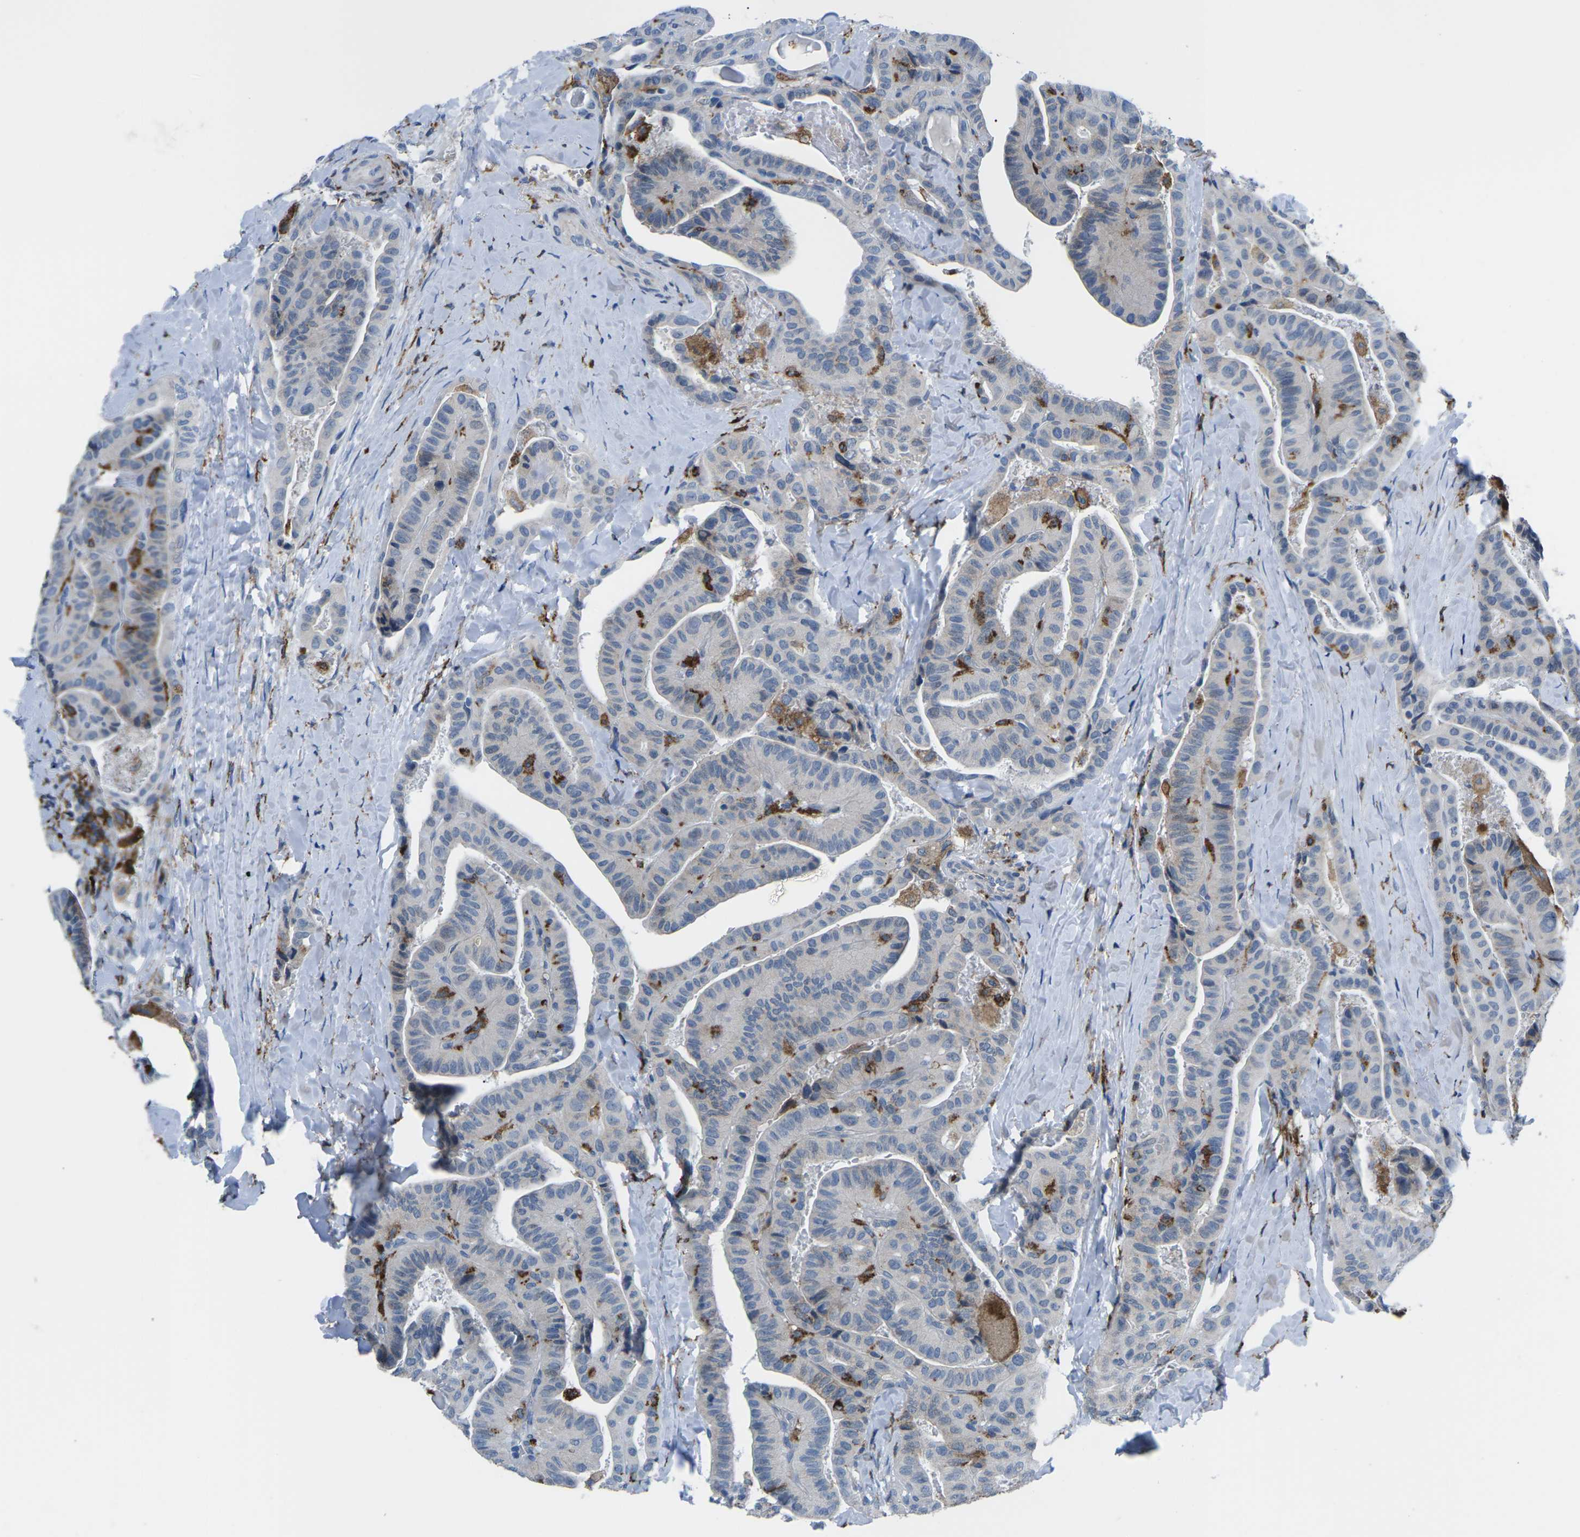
{"staining": {"intensity": "negative", "quantity": "none", "location": "none"}, "tissue": "thyroid cancer", "cell_type": "Tumor cells", "image_type": "cancer", "snomed": [{"axis": "morphology", "description": "Papillary adenocarcinoma, NOS"}, {"axis": "topography", "description": "Thyroid gland"}], "caption": "Photomicrograph shows no protein positivity in tumor cells of thyroid papillary adenocarcinoma tissue.", "gene": "PTPN1", "patient": {"sex": "male", "age": 77}}